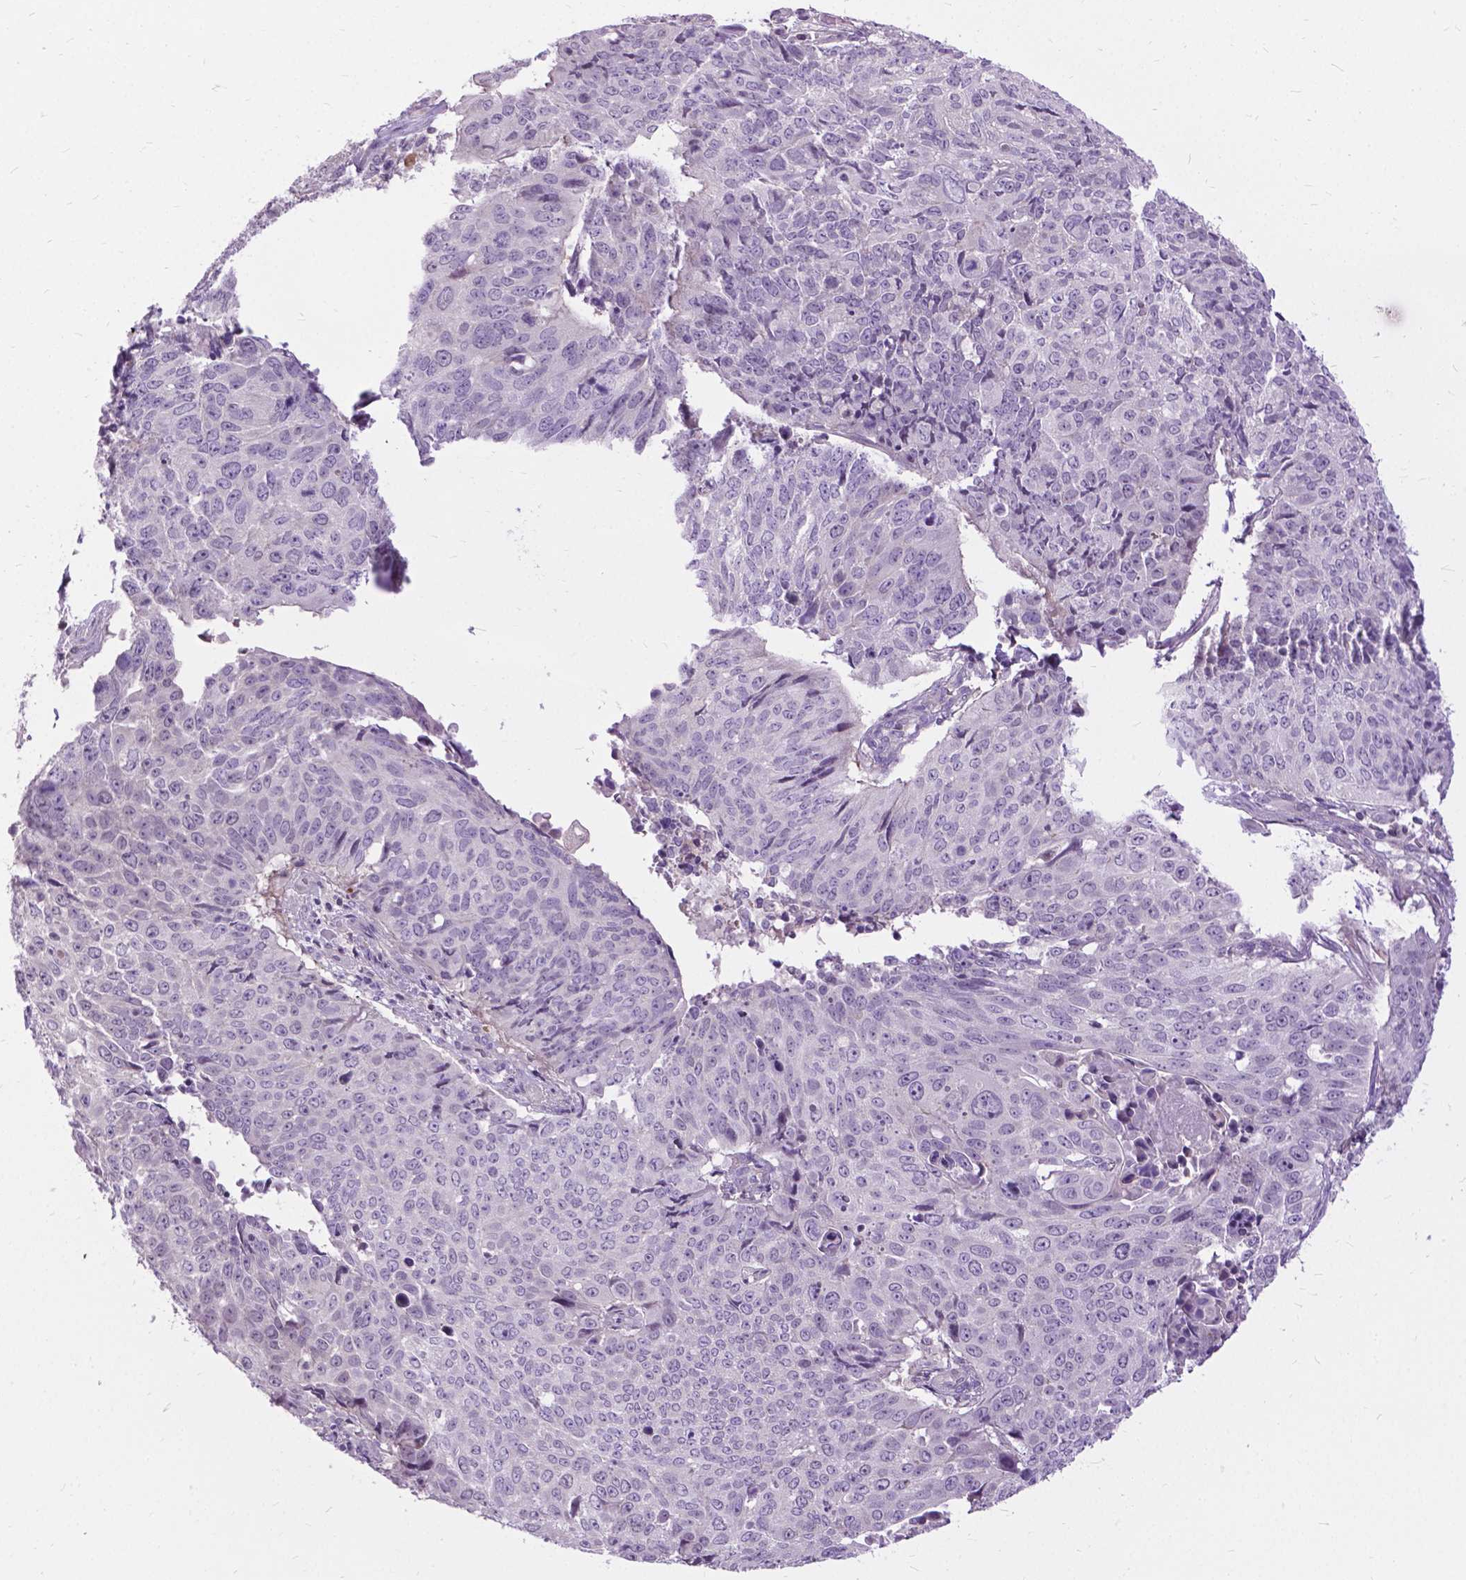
{"staining": {"intensity": "negative", "quantity": "none", "location": "none"}, "tissue": "lung cancer", "cell_type": "Tumor cells", "image_type": "cancer", "snomed": [{"axis": "morphology", "description": "Normal tissue, NOS"}, {"axis": "morphology", "description": "Squamous cell carcinoma, NOS"}, {"axis": "topography", "description": "Bronchus"}, {"axis": "topography", "description": "Lung"}], "caption": "Immunohistochemistry micrograph of neoplastic tissue: squamous cell carcinoma (lung) stained with DAB demonstrates no significant protein staining in tumor cells. (Immunohistochemistry, brightfield microscopy, high magnification).", "gene": "JAK3", "patient": {"sex": "male", "age": 64}}